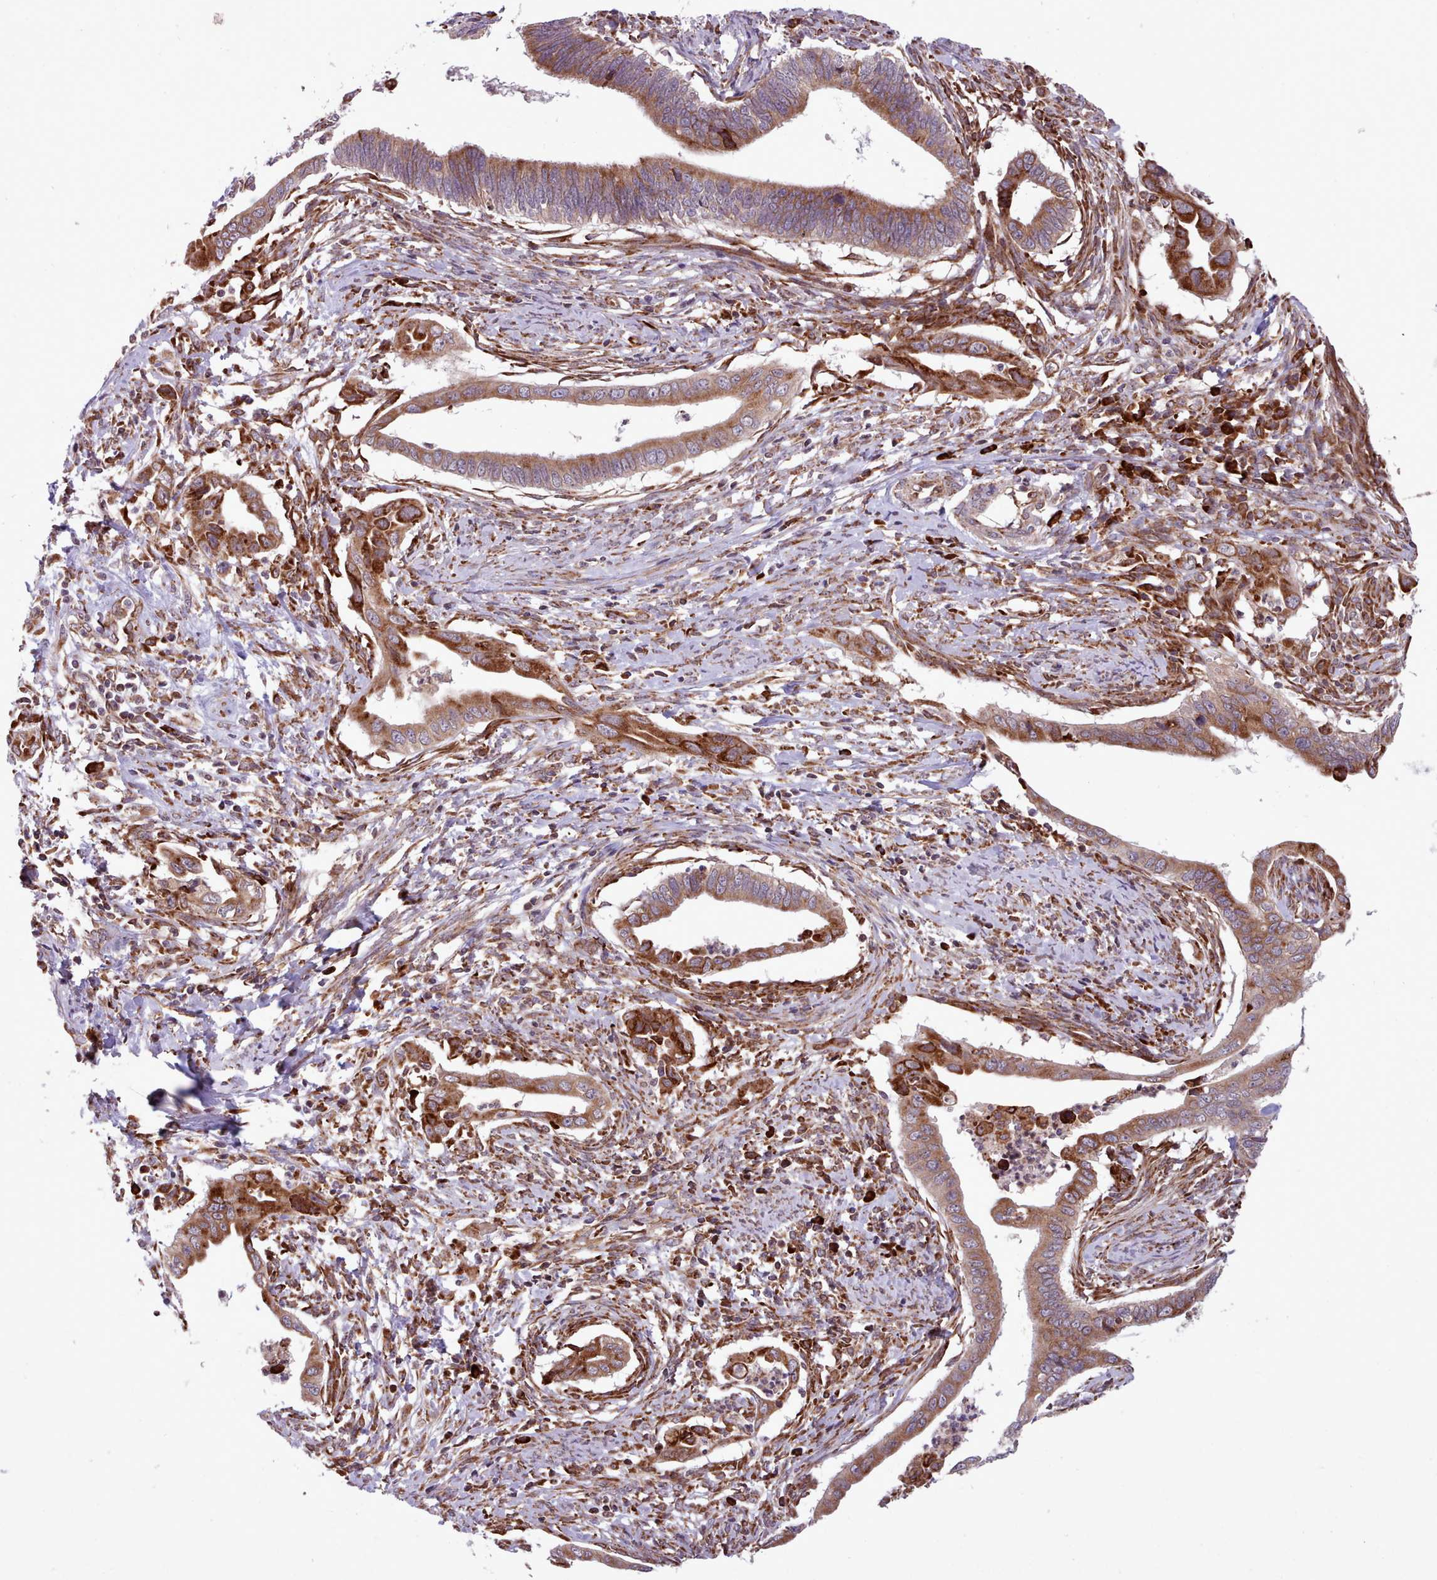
{"staining": {"intensity": "strong", "quantity": ">75%", "location": "cytoplasmic/membranous"}, "tissue": "cervical cancer", "cell_type": "Tumor cells", "image_type": "cancer", "snomed": [{"axis": "morphology", "description": "Adenocarcinoma, NOS"}, {"axis": "topography", "description": "Cervix"}], "caption": "A brown stain highlights strong cytoplasmic/membranous positivity of a protein in cervical cancer tumor cells.", "gene": "TTLL3", "patient": {"sex": "female", "age": 42}}